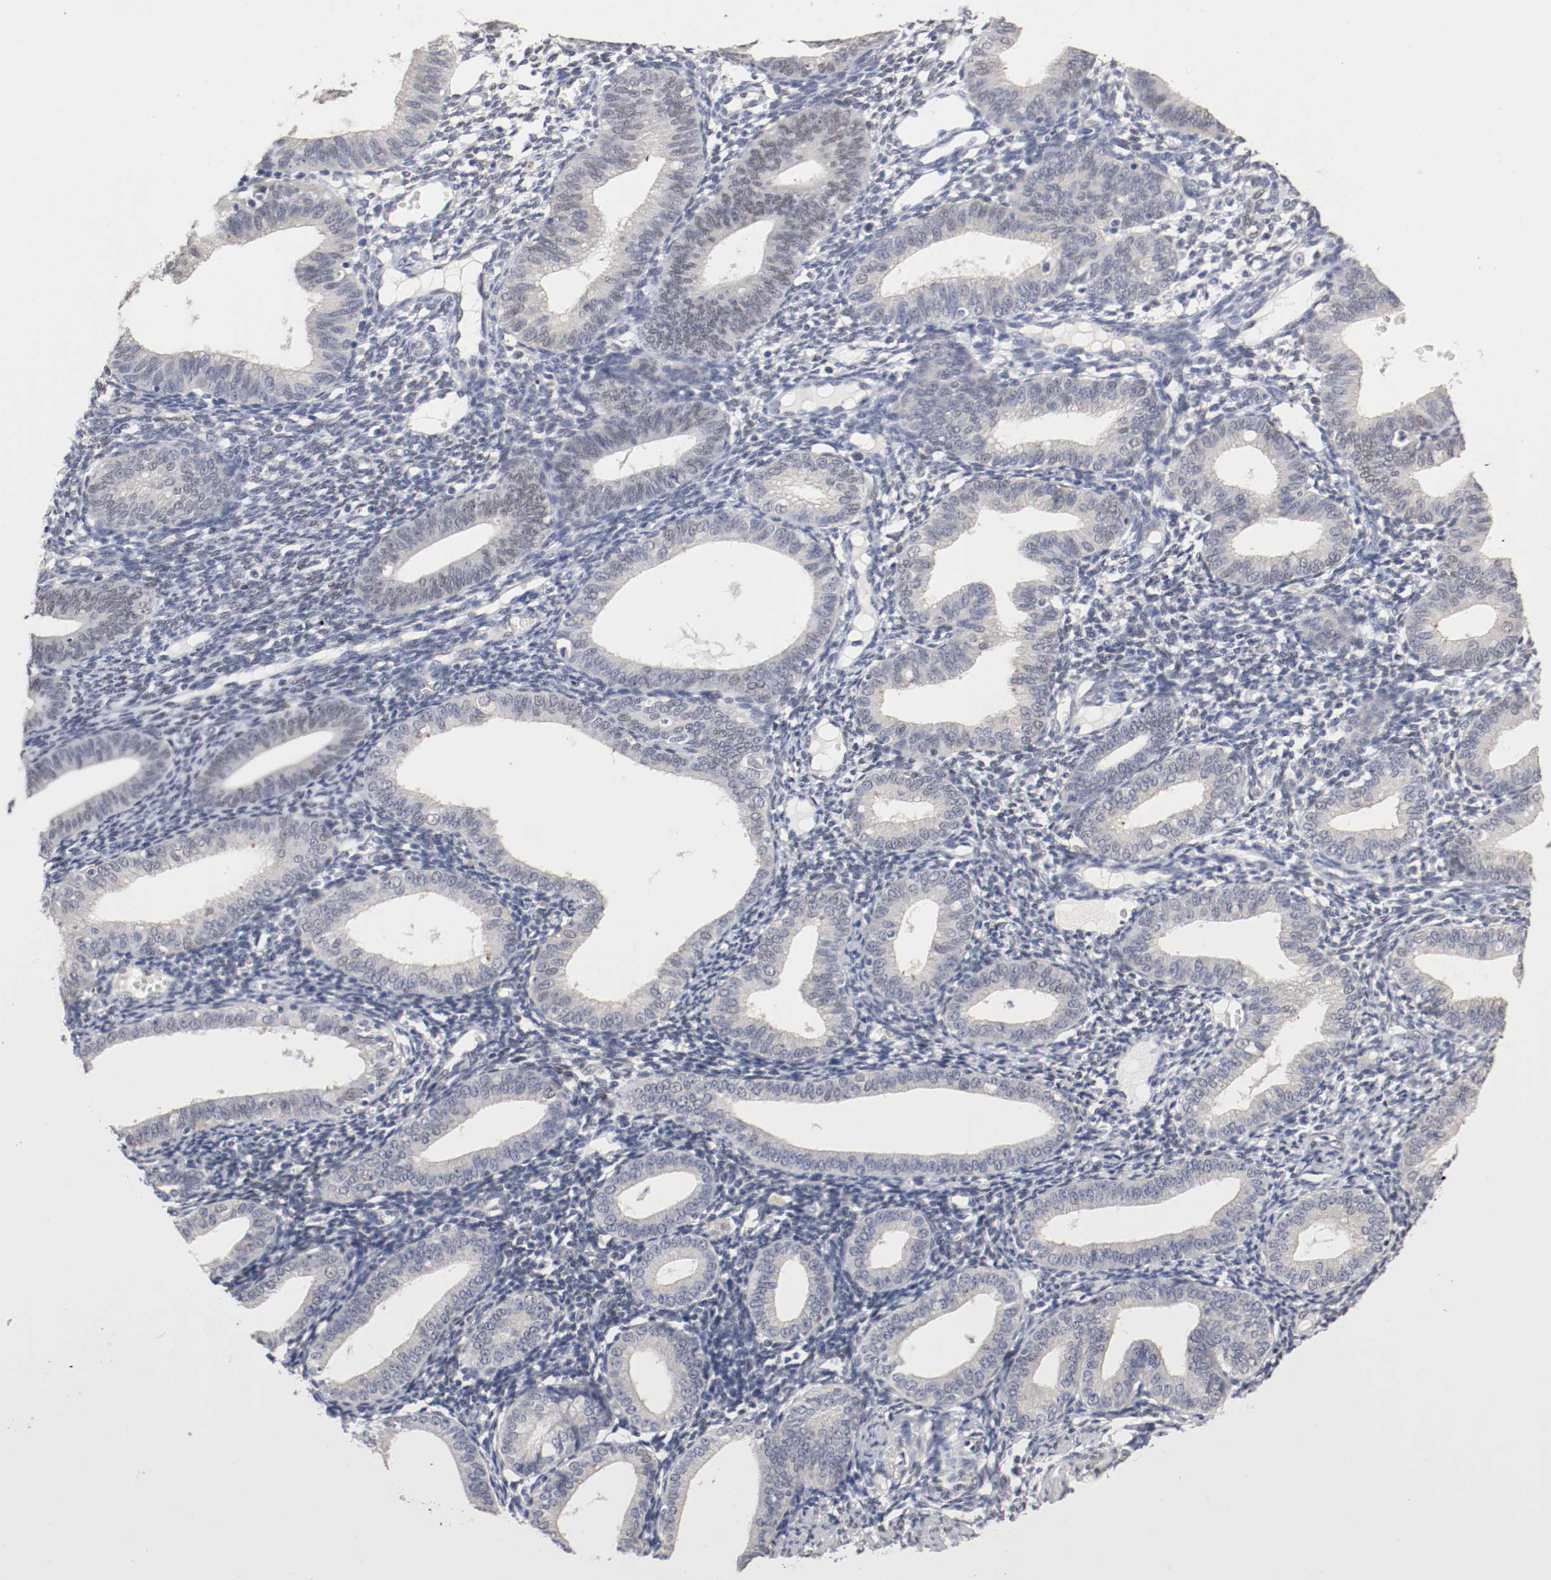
{"staining": {"intensity": "negative", "quantity": "none", "location": "none"}, "tissue": "endometrium", "cell_type": "Cells in endometrial stroma", "image_type": "normal", "snomed": [{"axis": "morphology", "description": "Normal tissue, NOS"}, {"axis": "topography", "description": "Endometrium"}], "caption": "Immunohistochemistry image of normal endometrium: human endometrium stained with DAB displays no significant protein positivity in cells in endometrial stroma. (Brightfield microscopy of DAB (3,3'-diaminobenzidine) IHC at high magnification).", "gene": "FOSL2", "patient": {"sex": "female", "age": 61}}